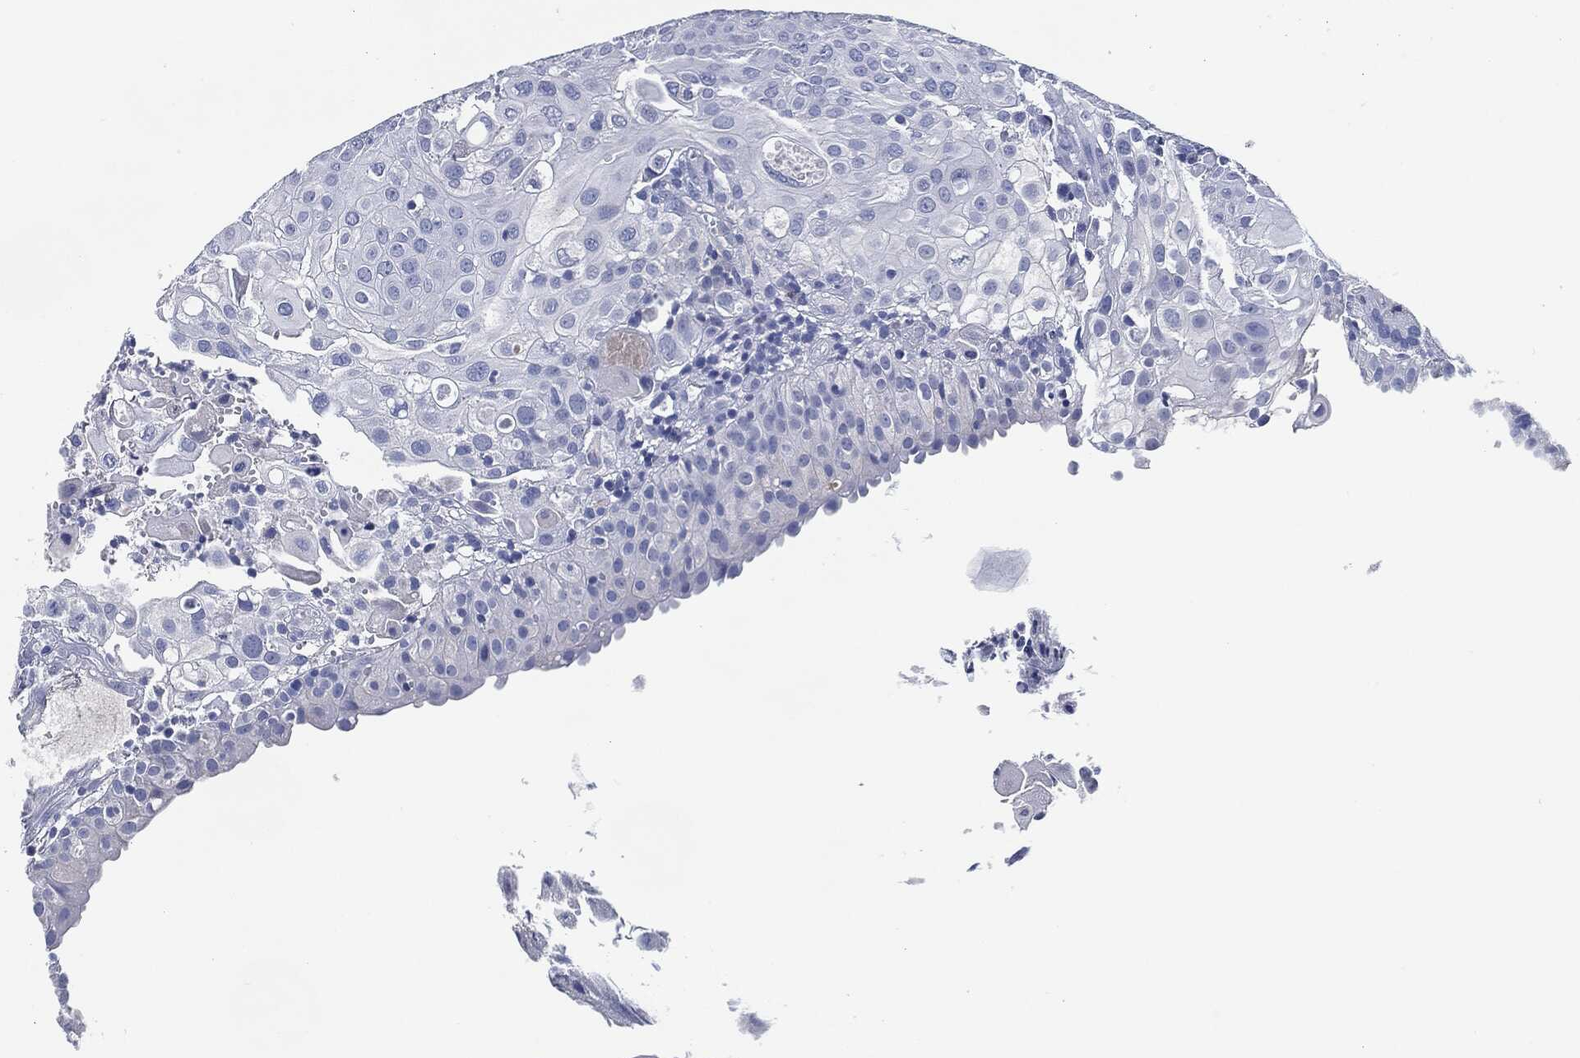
{"staining": {"intensity": "negative", "quantity": "none", "location": "none"}, "tissue": "urothelial cancer", "cell_type": "Tumor cells", "image_type": "cancer", "snomed": [{"axis": "morphology", "description": "Urothelial carcinoma, High grade"}, {"axis": "topography", "description": "Urinary bladder"}], "caption": "DAB (3,3'-diaminobenzidine) immunohistochemical staining of urothelial cancer displays no significant expression in tumor cells.", "gene": "CD27", "patient": {"sex": "female", "age": 79}}